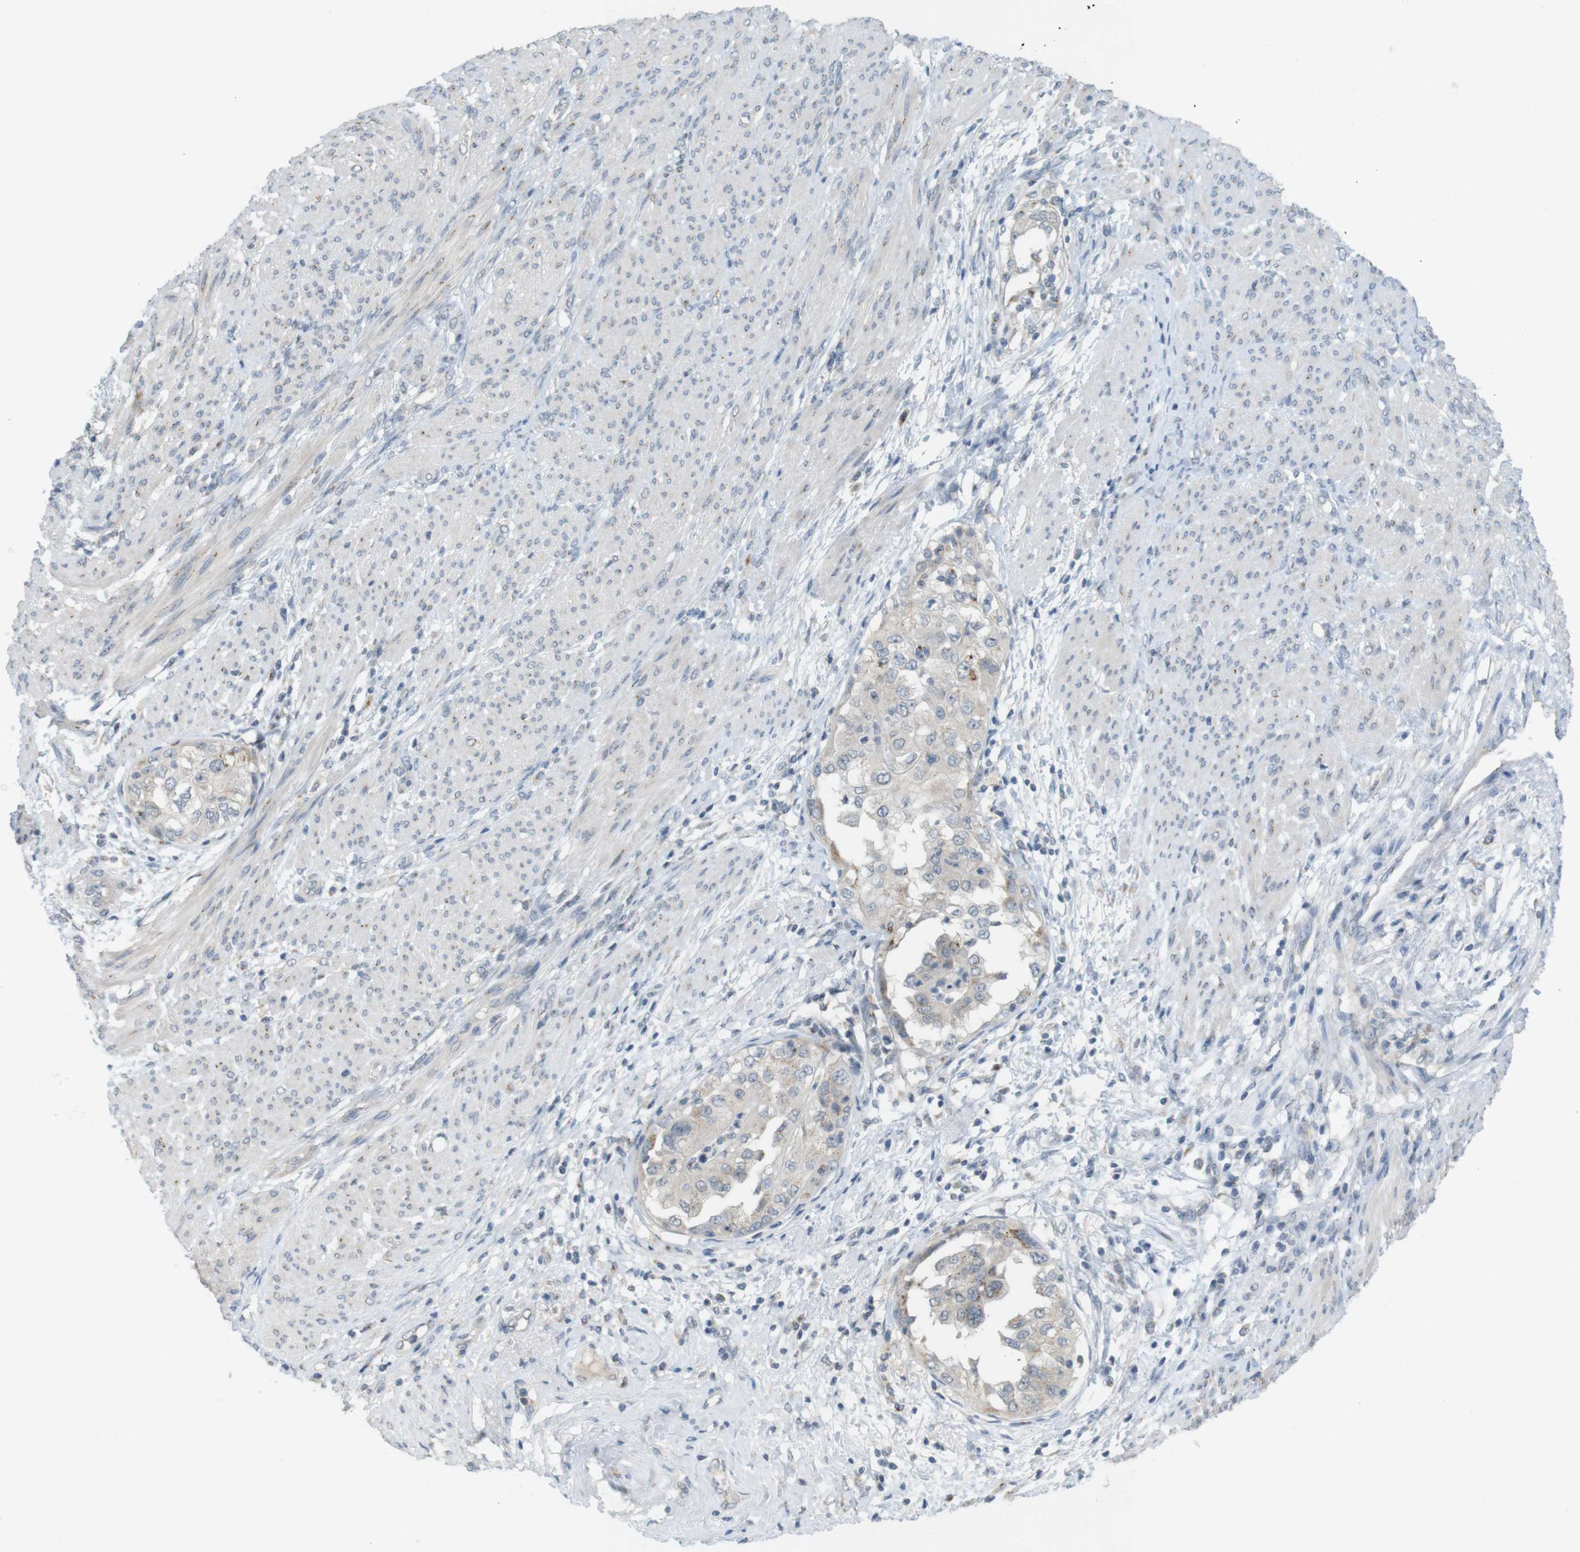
{"staining": {"intensity": "weak", "quantity": "<25%", "location": "cytoplasmic/membranous"}, "tissue": "endometrial cancer", "cell_type": "Tumor cells", "image_type": "cancer", "snomed": [{"axis": "morphology", "description": "Adenocarcinoma, NOS"}, {"axis": "topography", "description": "Endometrium"}], "caption": "Tumor cells show no significant staining in endometrial adenocarcinoma.", "gene": "YIPF3", "patient": {"sex": "female", "age": 85}}